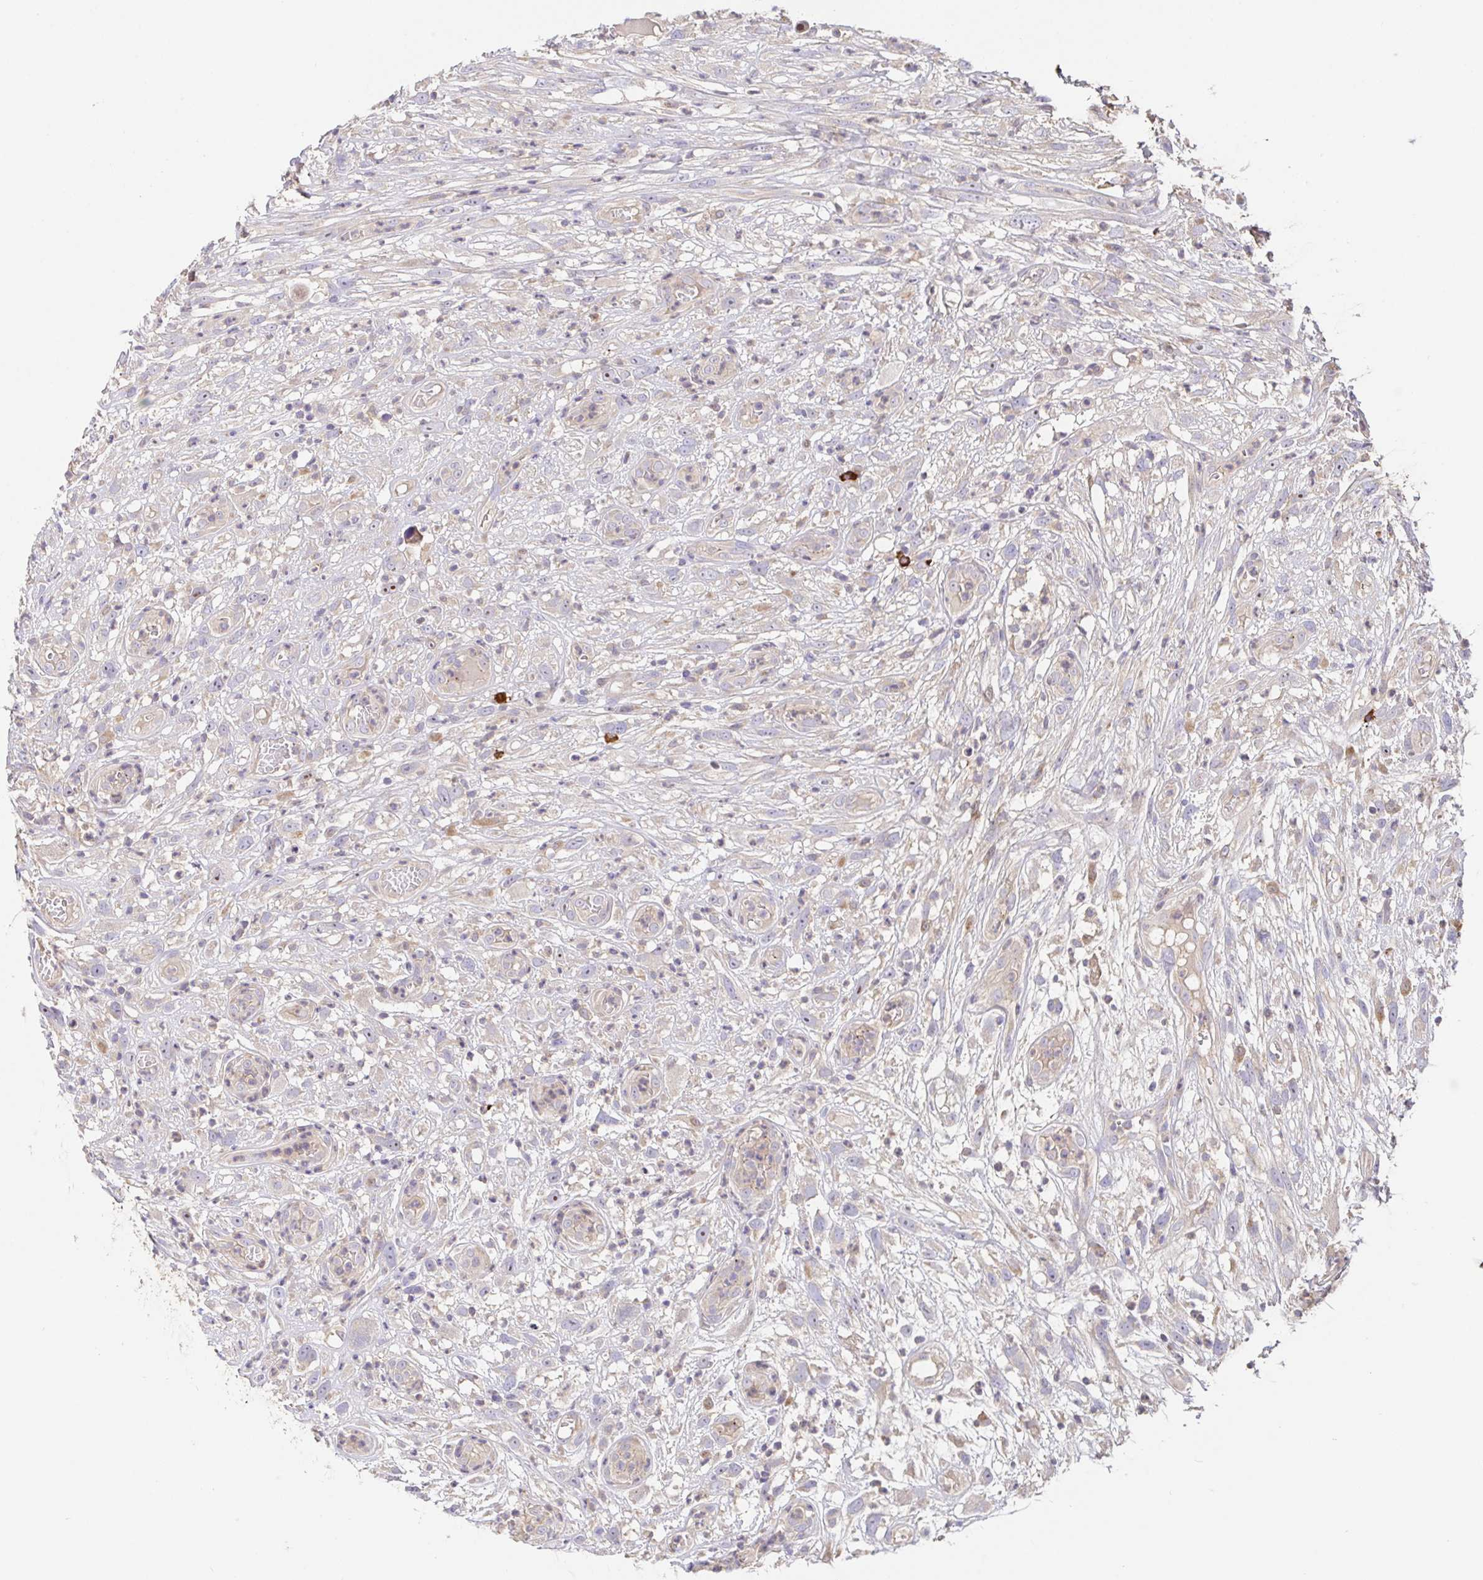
{"staining": {"intensity": "negative", "quantity": "none", "location": "none"}, "tissue": "head and neck cancer", "cell_type": "Tumor cells", "image_type": "cancer", "snomed": [{"axis": "morphology", "description": "Squamous cell carcinoma, NOS"}, {"axis": "topography", "description": "Head-Neck"}], "caption": "Tumor cells show no significant protein staining in head and neck cancer (squamous cell carcinoma).", "gene": "HAGH", "patient": {"sex": "male", "age": 65}}